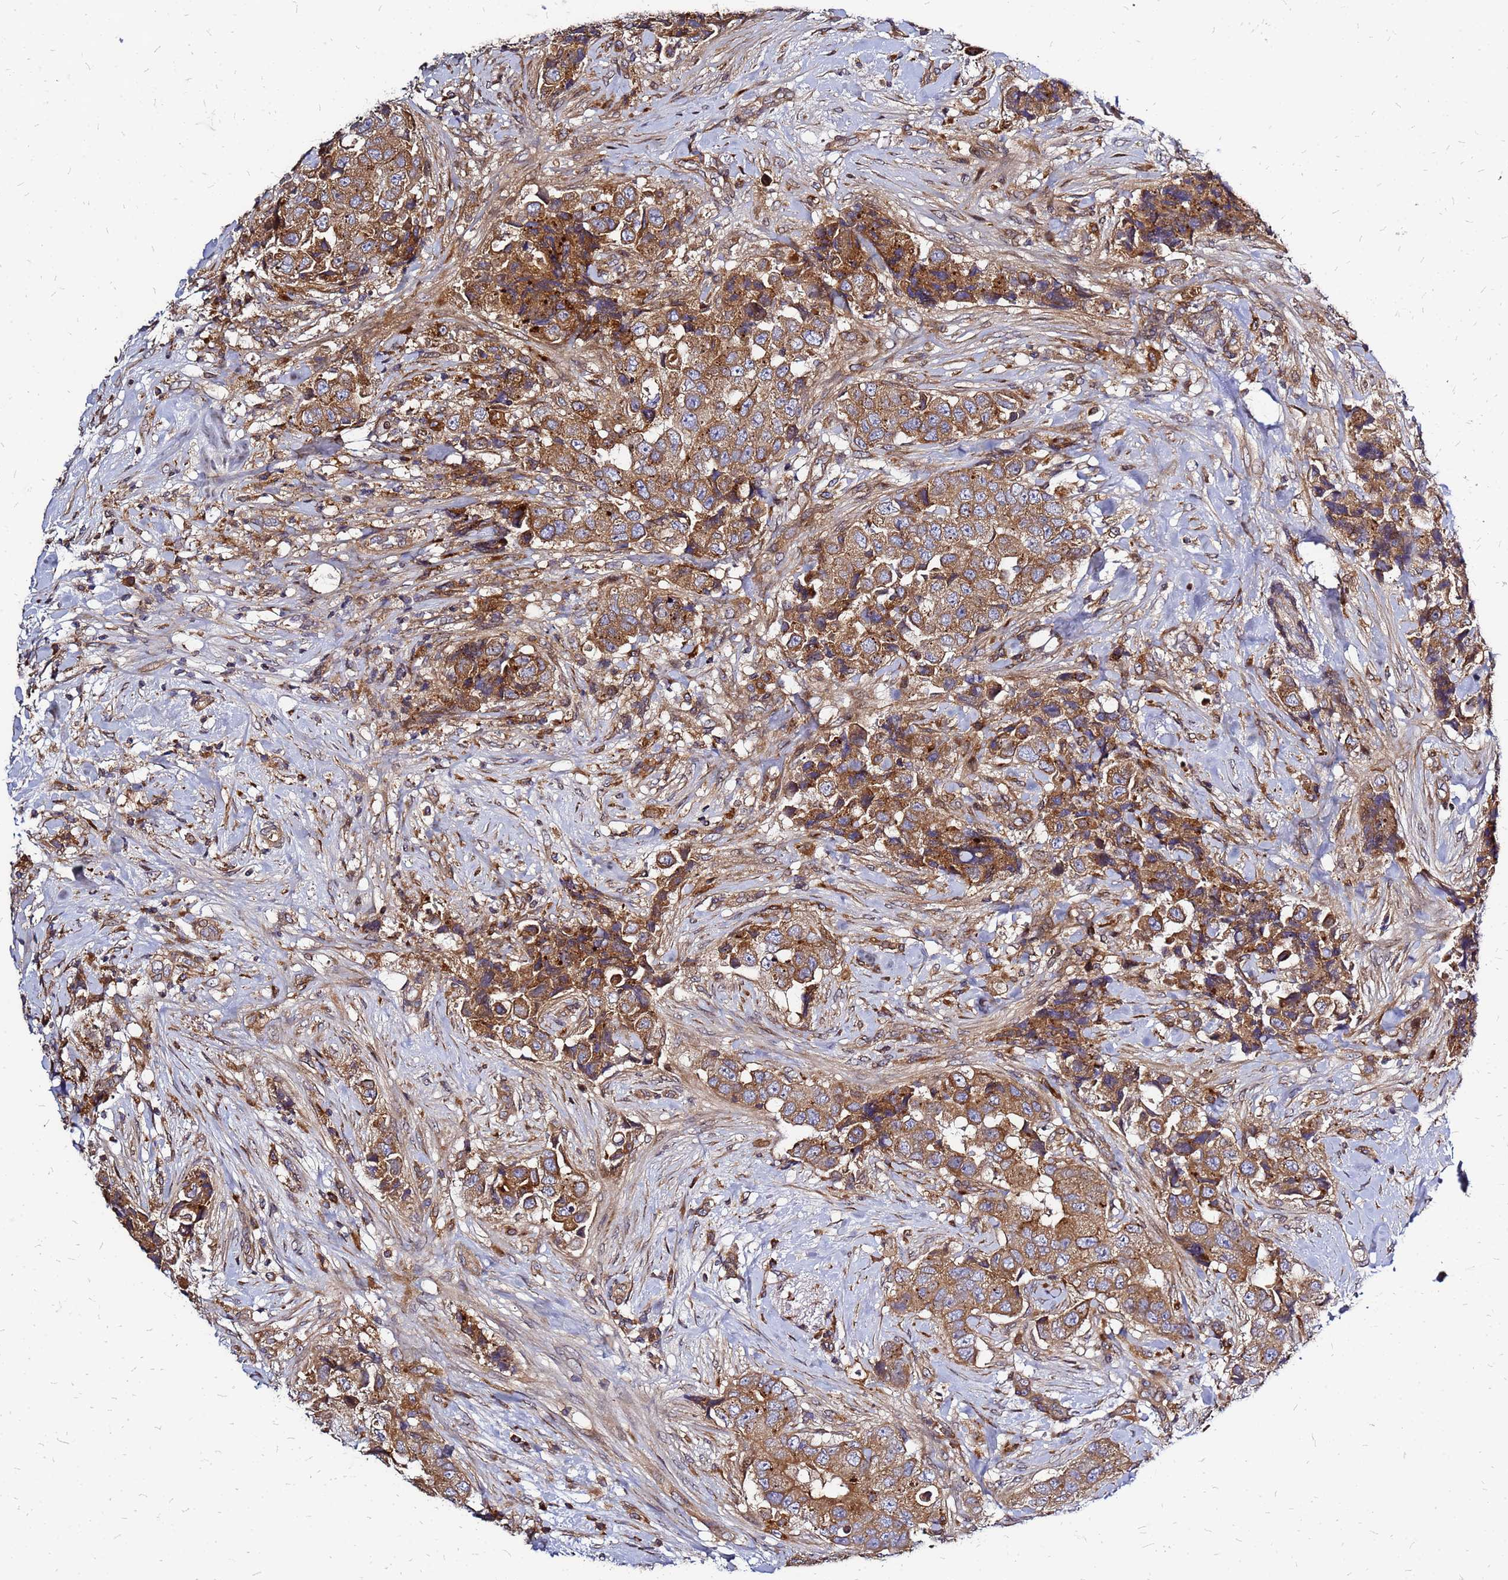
{"staining": {"intensity": "moderate", "quantity": ">75%", "location": "cytoplasmic/membranous"}, "tissue": "breast cancer", "cell_type": "Tumor cells", "image_type": "cancer", "snomed": [{"axis": "morphology", "description": "Normal tissue, NOS"}, {"axis": "morphology", "description": "Duct carcinoma"}, {"axis": "topography", "description": "Breast"}], "caption": "Approximately >75% of tumor cells in breast cancer reveal moderate cytoplasmic/membranous protein expression as visualized by brown immunohistochemical staining.", "gene": "CYBC1", "patient": {"sex": "female", "age": 62}}